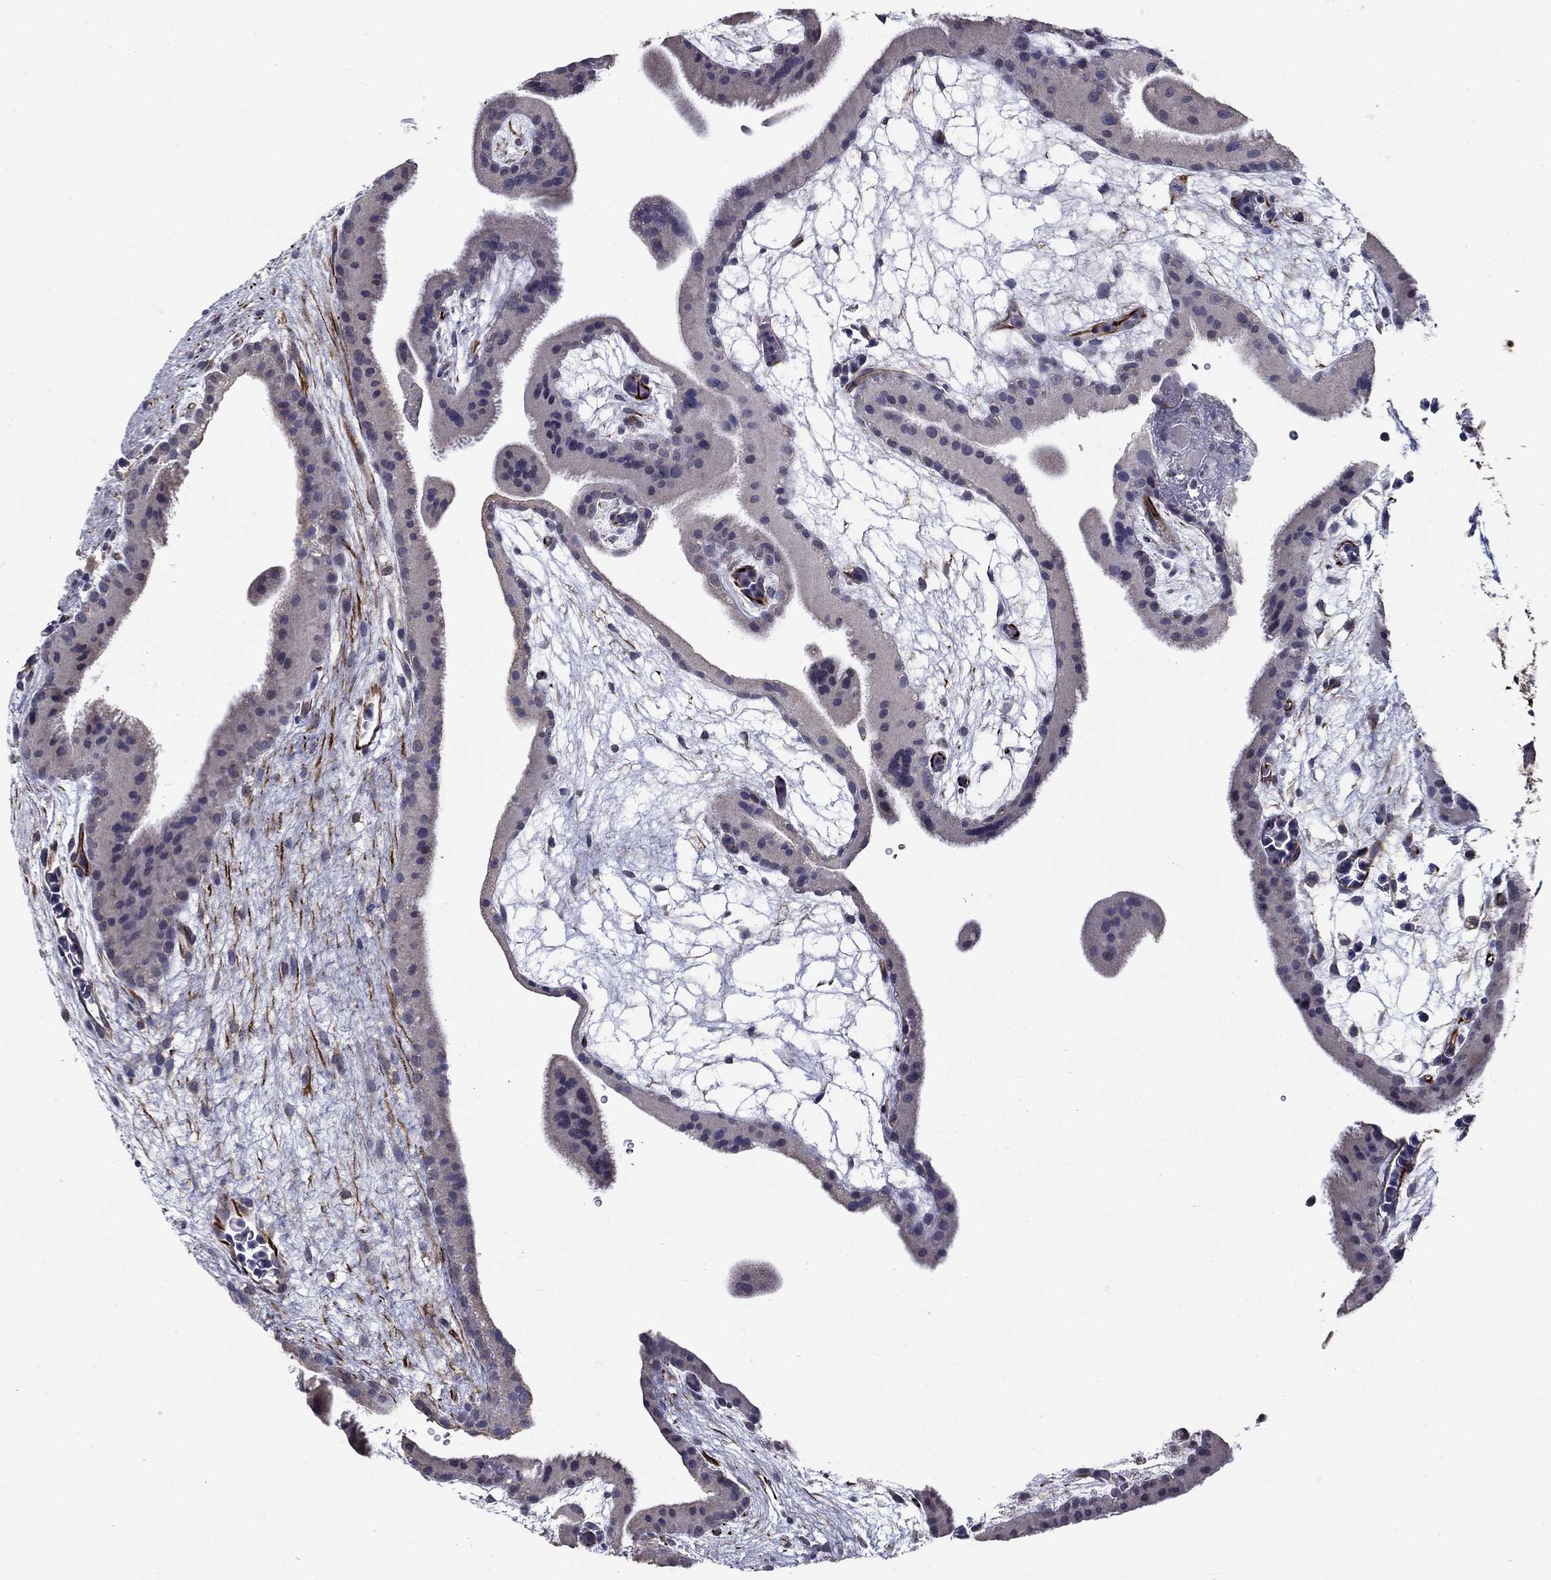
{"staining": {"intensity": "weak", "quantity": ">75%", "location": "cytoplasmic/membranous"}, "tissue": "placenta", "cell_type": "Decidual cells", "image_type": "normal", "snomed": [{"axis": "morphology", "description": "Normal tissue, NOS"}, {"axis": "topography", "description": "Placenta"}], "caption": "A brown stain shows weak cytoplasmic/membranous staining of a protein in decidual cells of benign human placenta. (brown staining indicates protein expression, while blue staining denotes nuclei).", "gene": "LACTB2", "patient": {"sex": "female", "age": 19}}